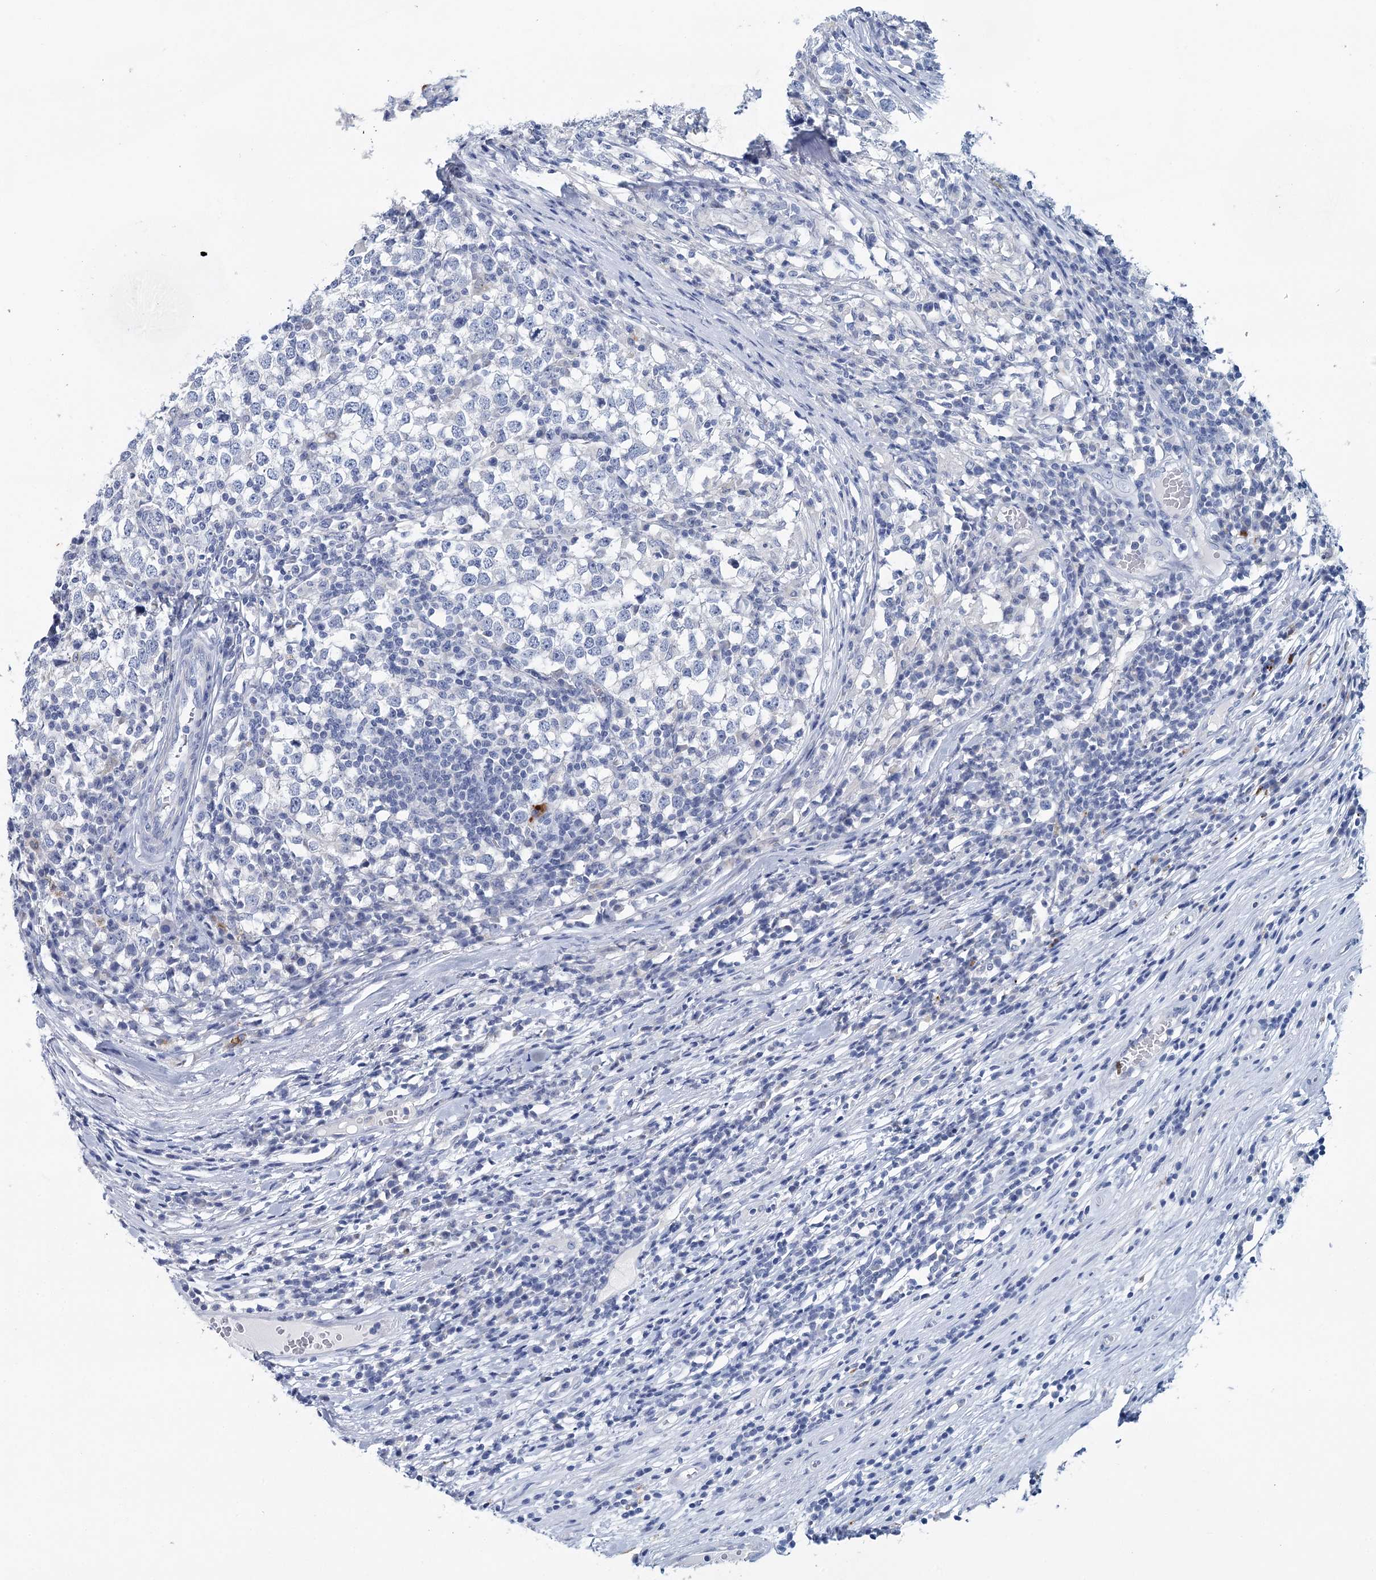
{"staining": {"intensity": "negative", "quantity": "none", "location": "none"}, "tissue": "testis cancer", "cell_type": "Tumor cells", "image_type": "cancer", "snomed": [{"axis": "morphology", "description": "Seminoma, NOS"}, {"axis": "topography", "description": "Testis"}], "caption": "High magnification brightfield microscopy of seminoma (testis) stained with DAB (3,3'-diaminobenzidine) (brown) and counterstained with hematoxylin (blue): tumor cells show no significant positivity.", "gene": "METTL7B", "patient": {"sex": "male", "age": 65}}